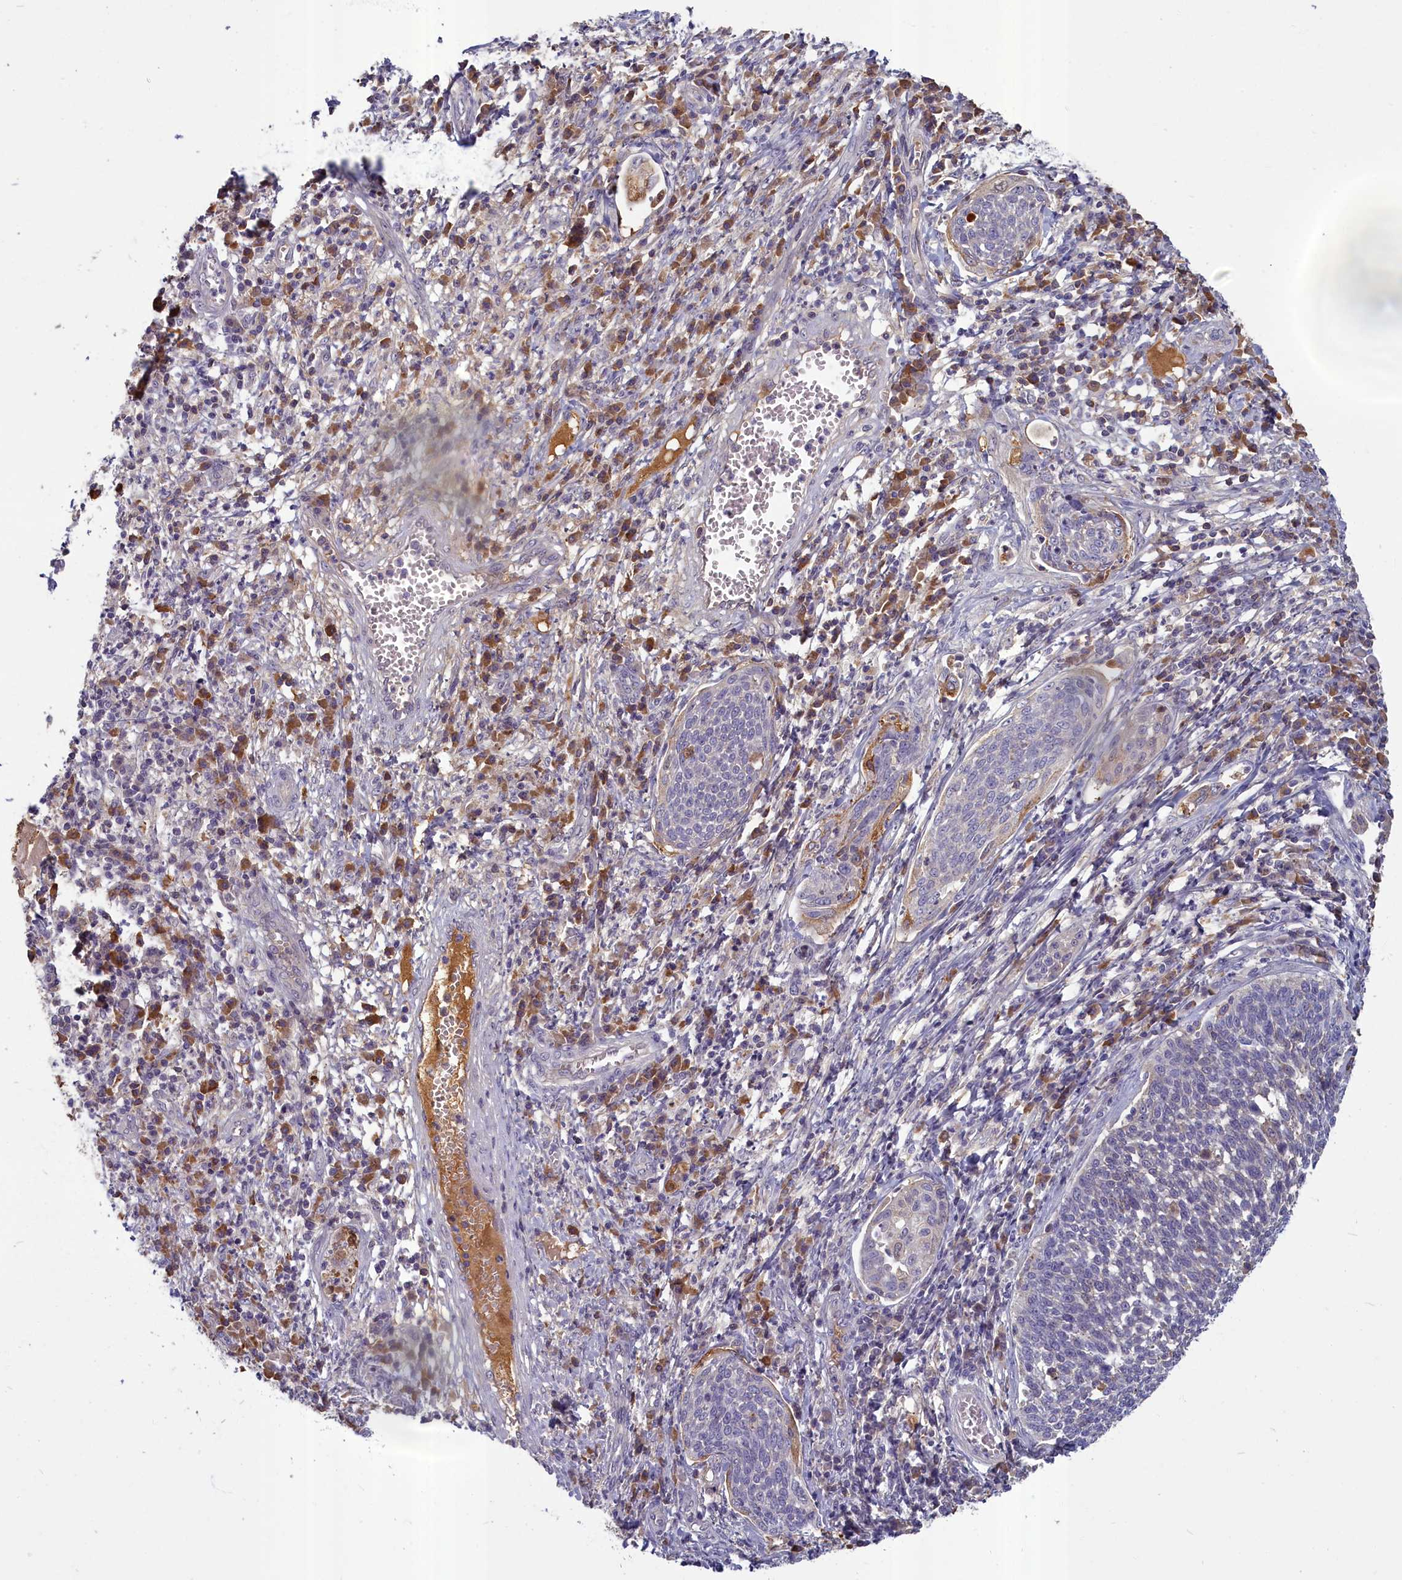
{"staining": {"intensity": "negative", "quantity": "none", "location": "none"}, "tissue": "cervical cancer", "cell_type": "Tumor cells", "image_type": "cancer", "snomed": [{"axis": "morphology", "description": "Squamous cell carcinoma, NOS"}, {"axis": "topography", "description": "Cervix"}], "caption": "An immunohistochemistry photomicrograph of cervical cancer is shown. There is no staining in tumor cells of cervical cancer.", "gene": "SV2C", "patient": {"sex": "female", "age": 34}}